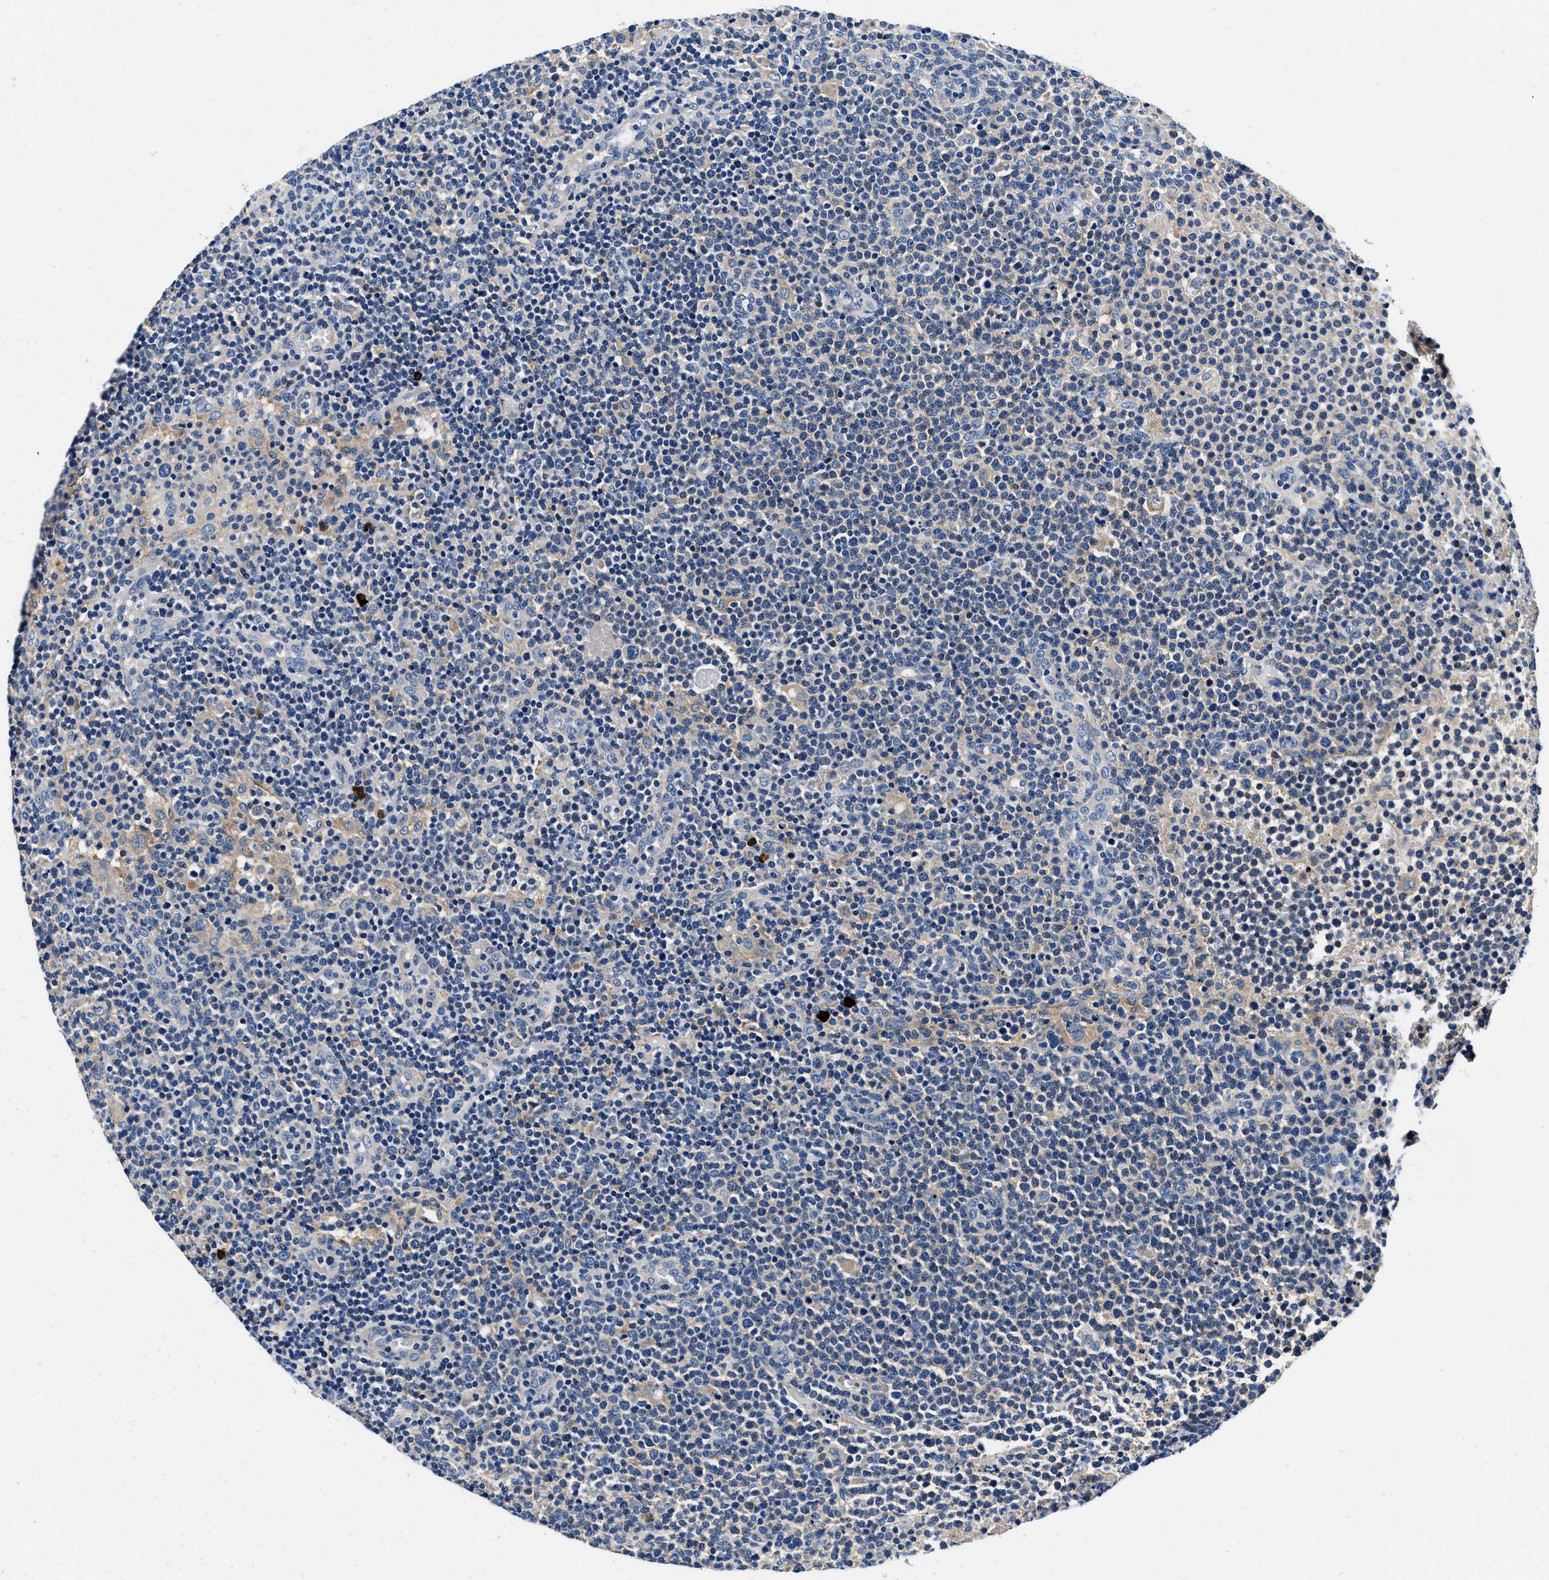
{"staining": {"intensity": "negative", "quantity": "none", "location": "none"}, "tissue": "lymphoma", "cell_type": "Tumor cells", "image_type": "cancer", "snomed": [{"axis": "morphology", "description": "Malignant lymphoma, non-Hodgkin's type, High grade"}, {"axis": "topography", "description": "Lymph node"}], "caption": "Immunohistochemistry (IHC) photomicrograph of human lymphoma stained for a protein (brown), which shows no staining in tumor cells.", "gene": "ZFAND3", "patient": {"sex": "male", "age": 61}}